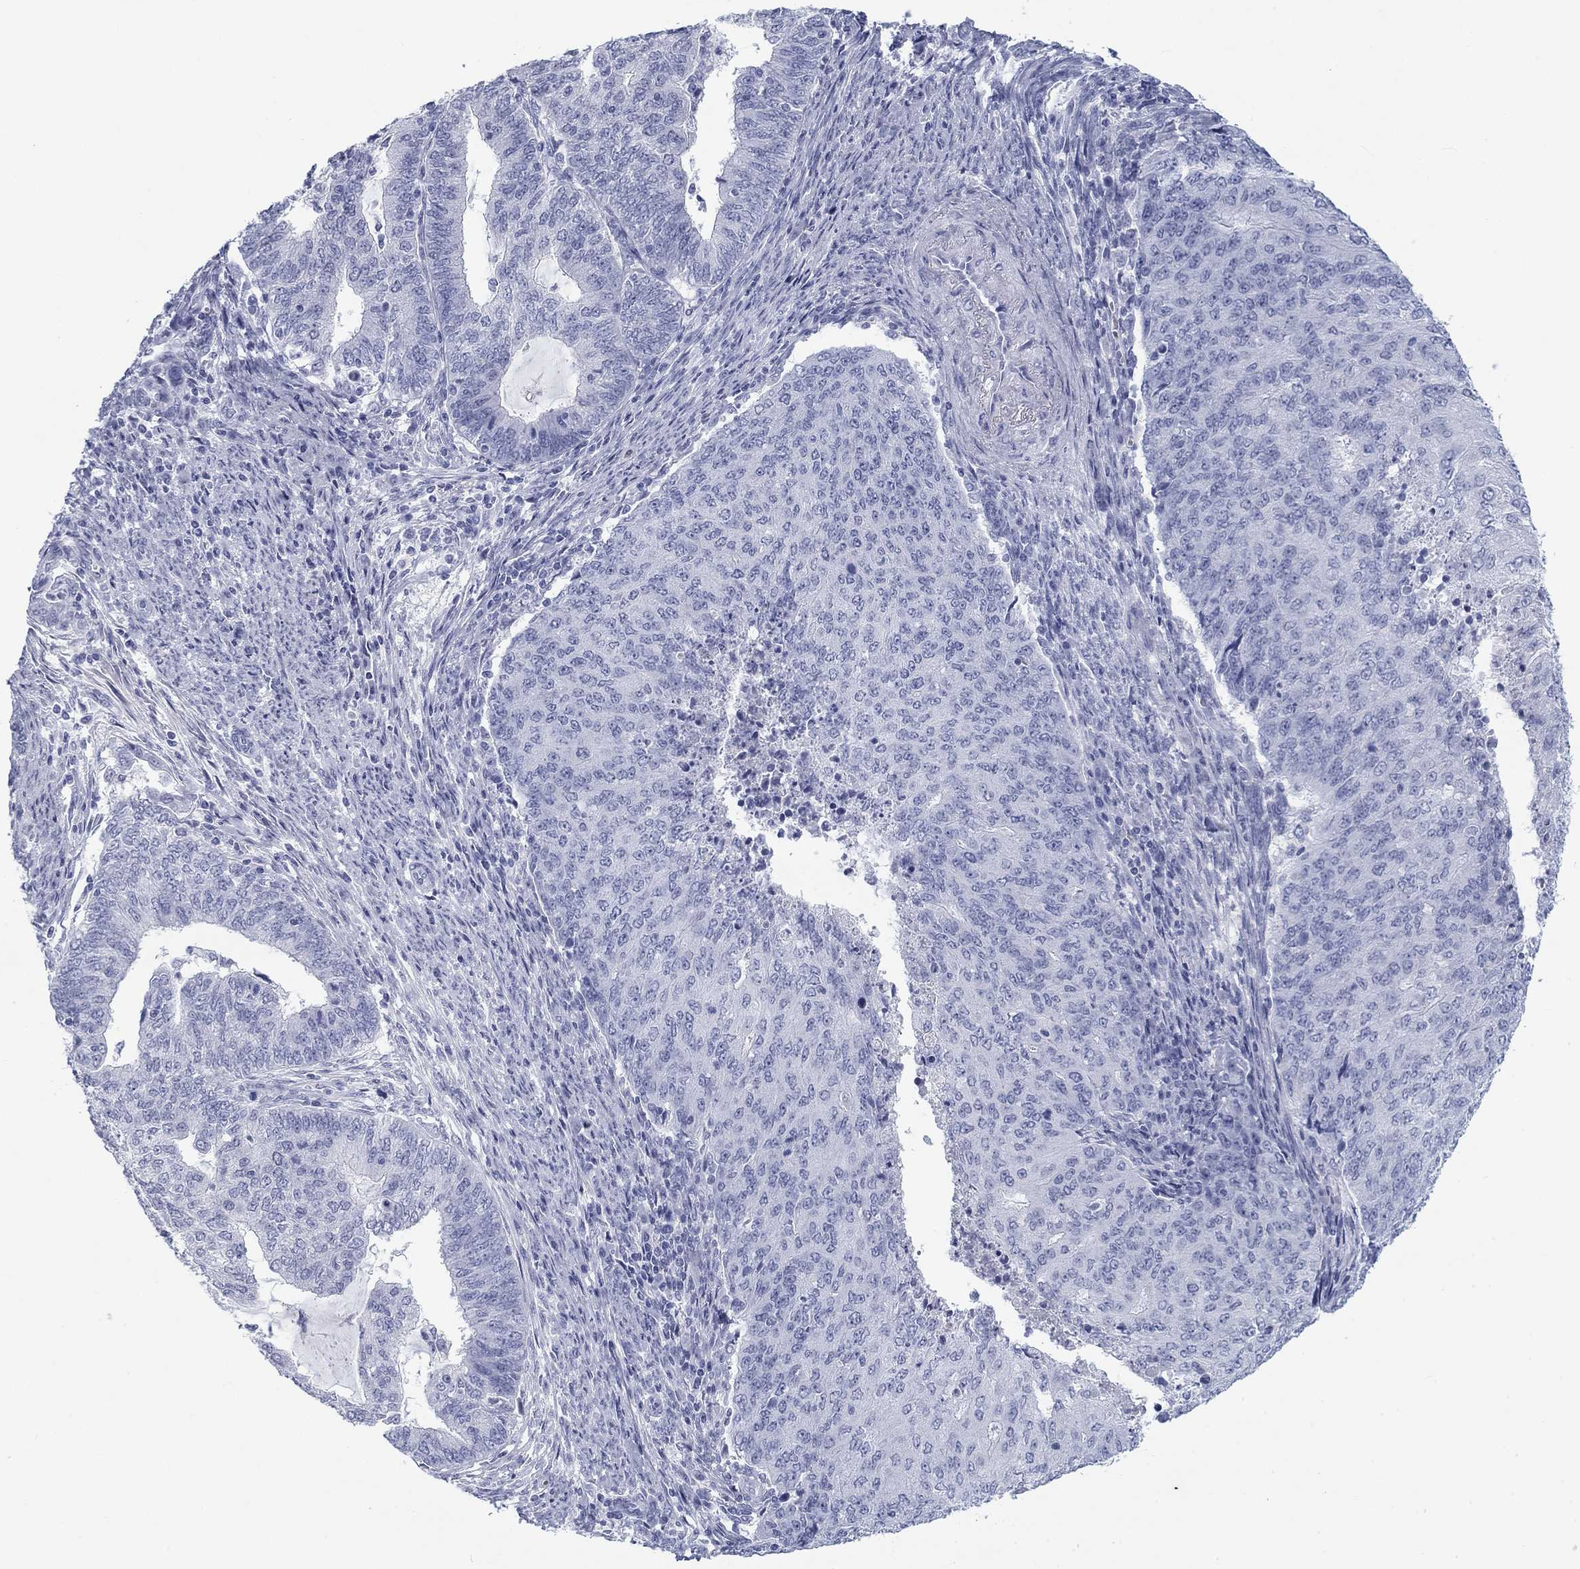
{"staining": {"intensity": "negative", "quantity": "none", "location": "none"}, "tissue": "endometrial cancer", "cell_type": "Tumor cells", "image_type": "cancer", "snomed": [{"axis": "morphology", "description": "Adenocarcinoma, NOS"}, {"axis": "topography", "description": "Endometrium"}], "caption": "Tumor cells are negative for brown protein staining in endometrial adenocarcinoma.", "gene": "CALB1", "patient": {"sex": "female", "age": 82}}